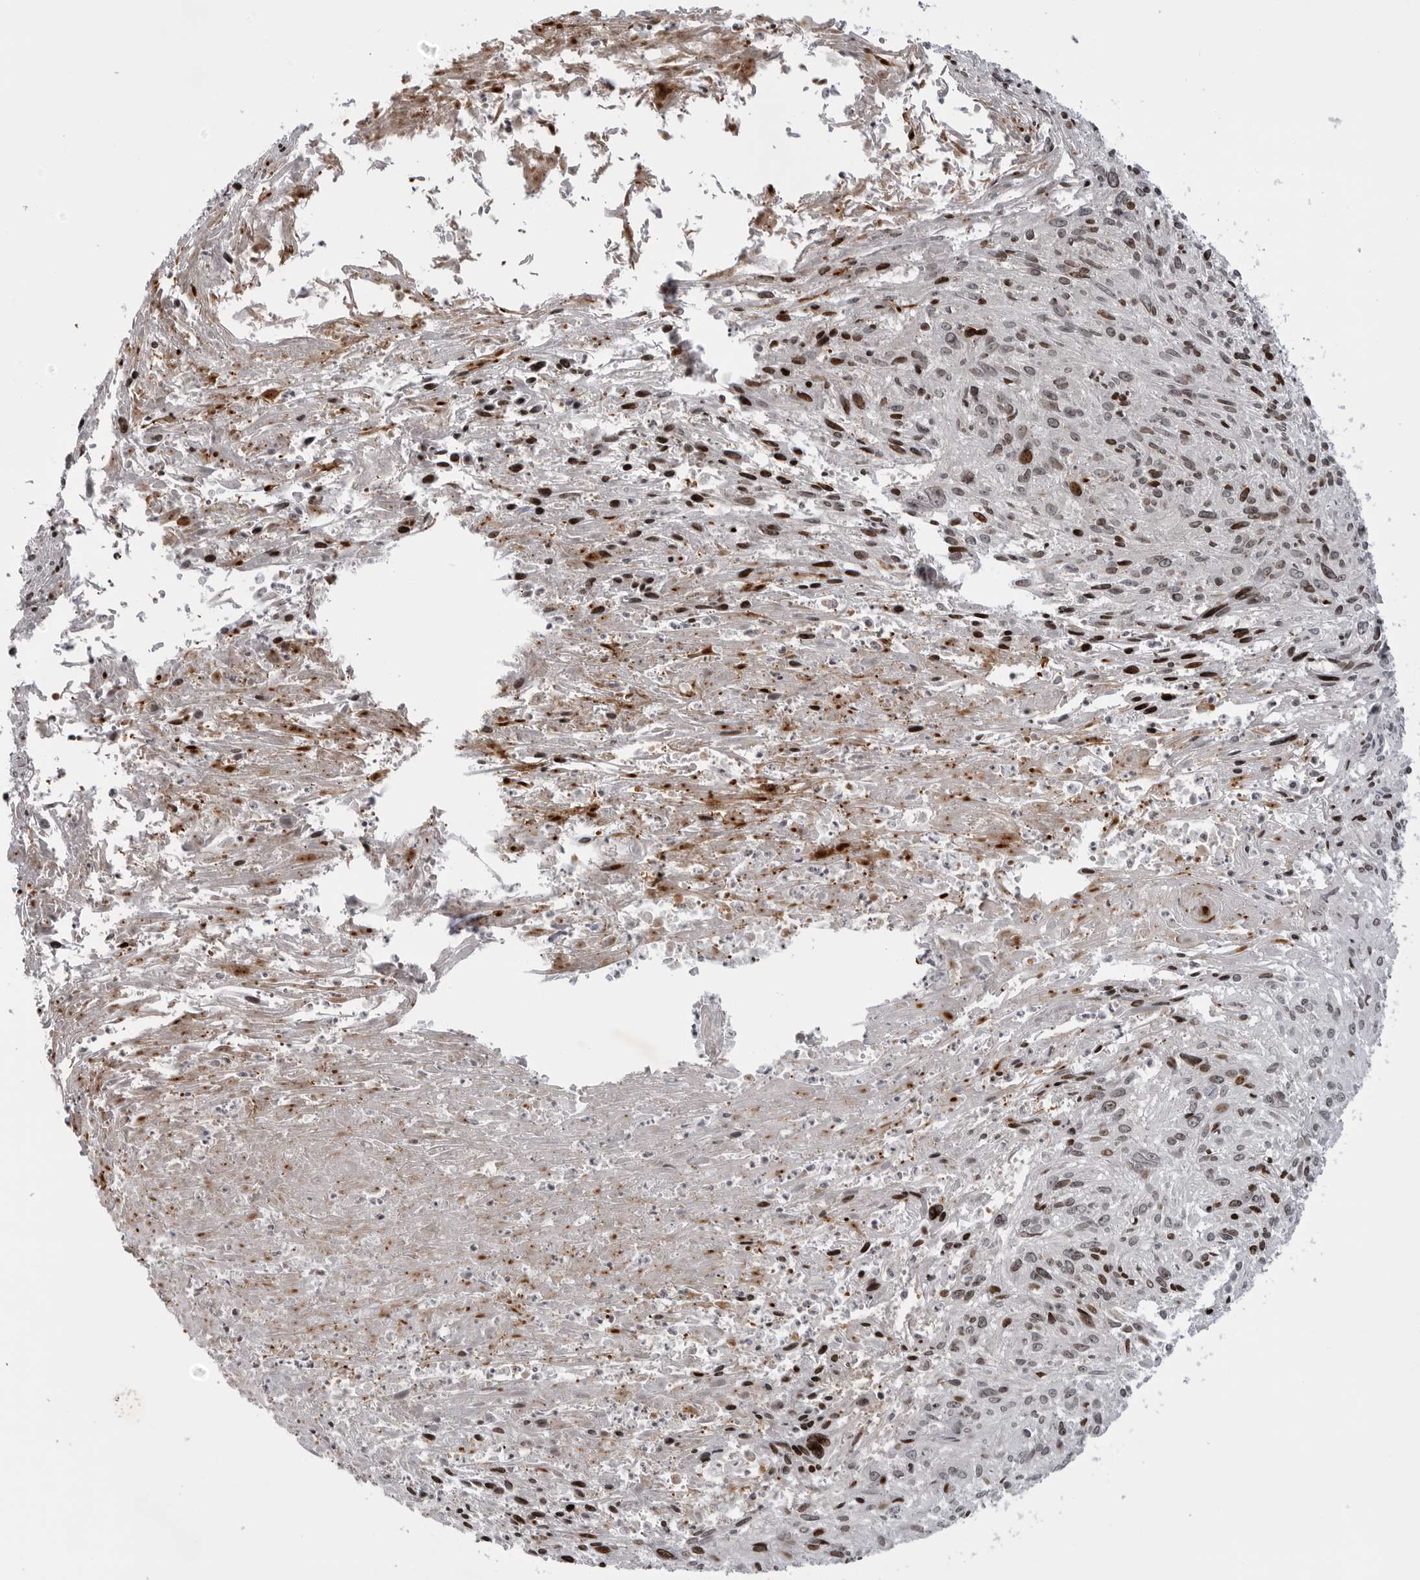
{"staining": {"intensity": "moderate", "quantity": "<25%", "location": "nuclear"}, "tissue": "cervical cancer", "cell_type": "Tumor cells", "image_type": "cancer", "snomed": [{"axis": "morphology", "description": "Squamous cell carcinoma, NOS"}, {"axis": "topography", "description": "Cervix"}], "caption": "This is an image of immunohistochemistry (IHC) staining of cervical cancer (squamous cell carcinoma), which shows moderate staining in the nuclear of tumor cells.", "gene": "ABL1", "patient": {"sex": "female", "age": 51}}